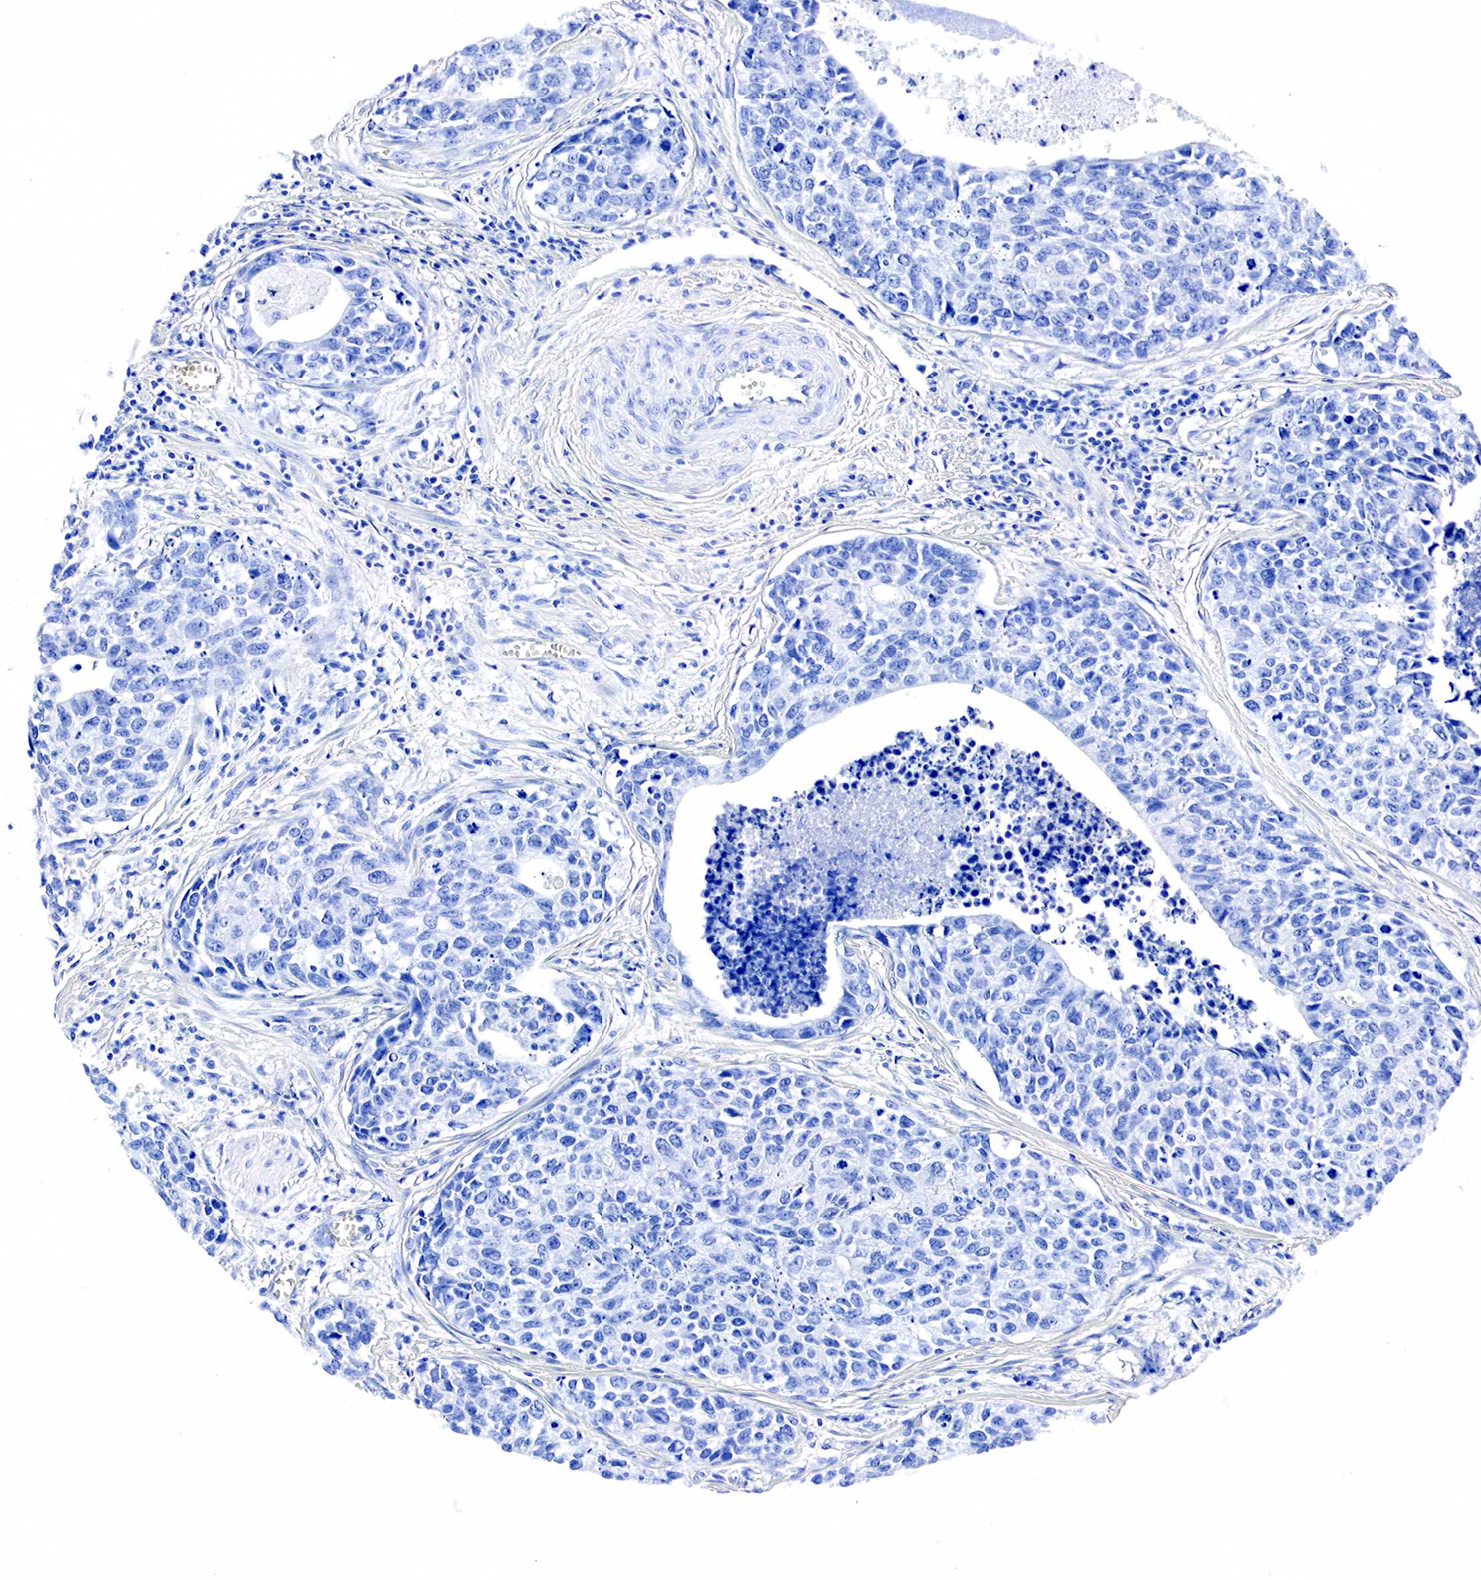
{"staining": {"intensity": "negative", "quantity": "none", "location": "none"}, "tissue": "urothelial cancer", "cell_type": "Tumor cells", "image_type": "cancer", "snomed": [{"axis": "morphology", "description": "Urothelial carcinoma, High grade"}, {"axis": "topography", "description": "Urinary bladder"}], "caption": "Histopathology image shows no significant protein staining in tumor cells of high-grade urothelial carcinoma. (DAB immunohistochemistry (IHC) with hematoxylin counter stain).", "gene": "ACP3", "patient": {"sex": "male", "age": 81}}